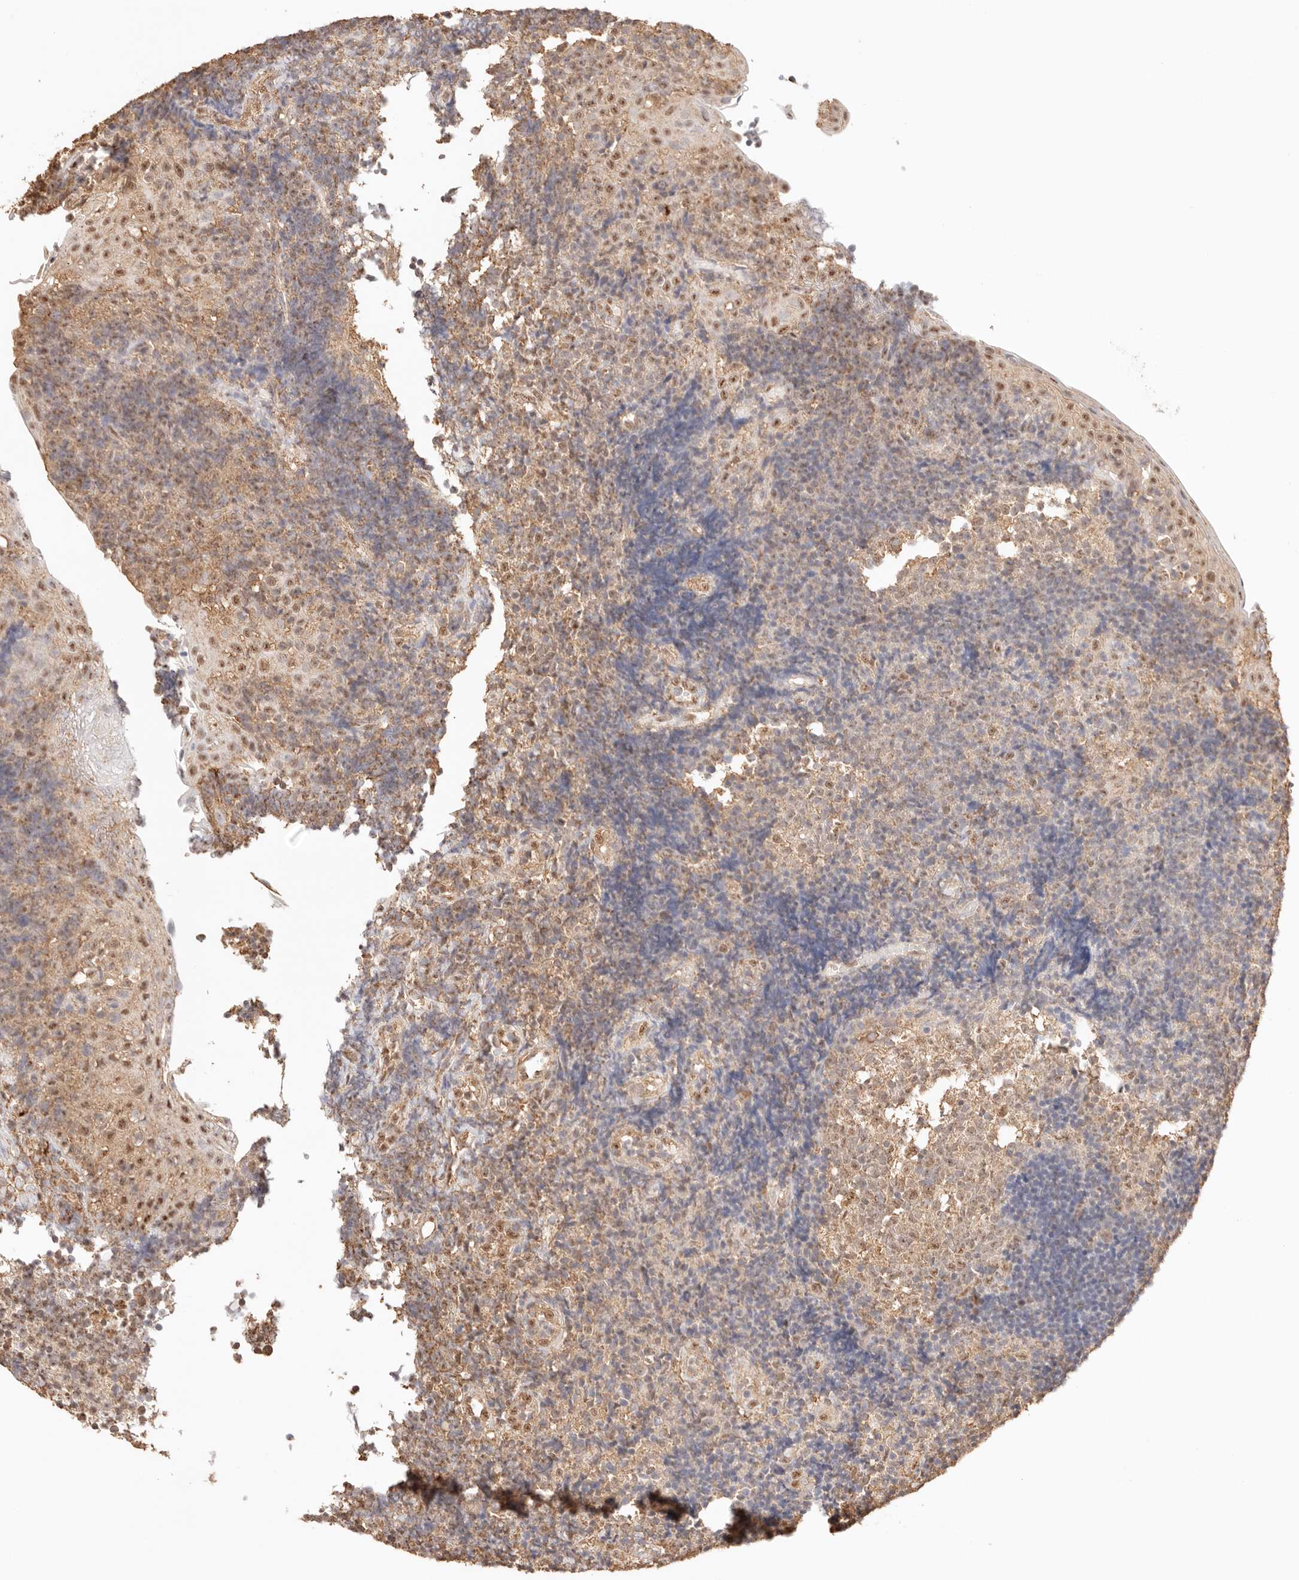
{"staining": {"intensity": "moderate", "quantity": "25%-75%", "location": "nuclear"}, "tissue": "tonsil", "cell_type": "Germinal center cells", "image_type": "normal", "snomed": [{"axis": "morphology", "description": "Normal tissue, NOS"}, {"axis": "topography", "description": "Tonsil"}], "caption": "Tonsil stained for a protein exhibits moderate nuclear positivity in germinal center cells. (IHC, brightfield microscopy, high magnification).", "gene": "IL1R2", "patient": {"sex": "female", "age": 40}}